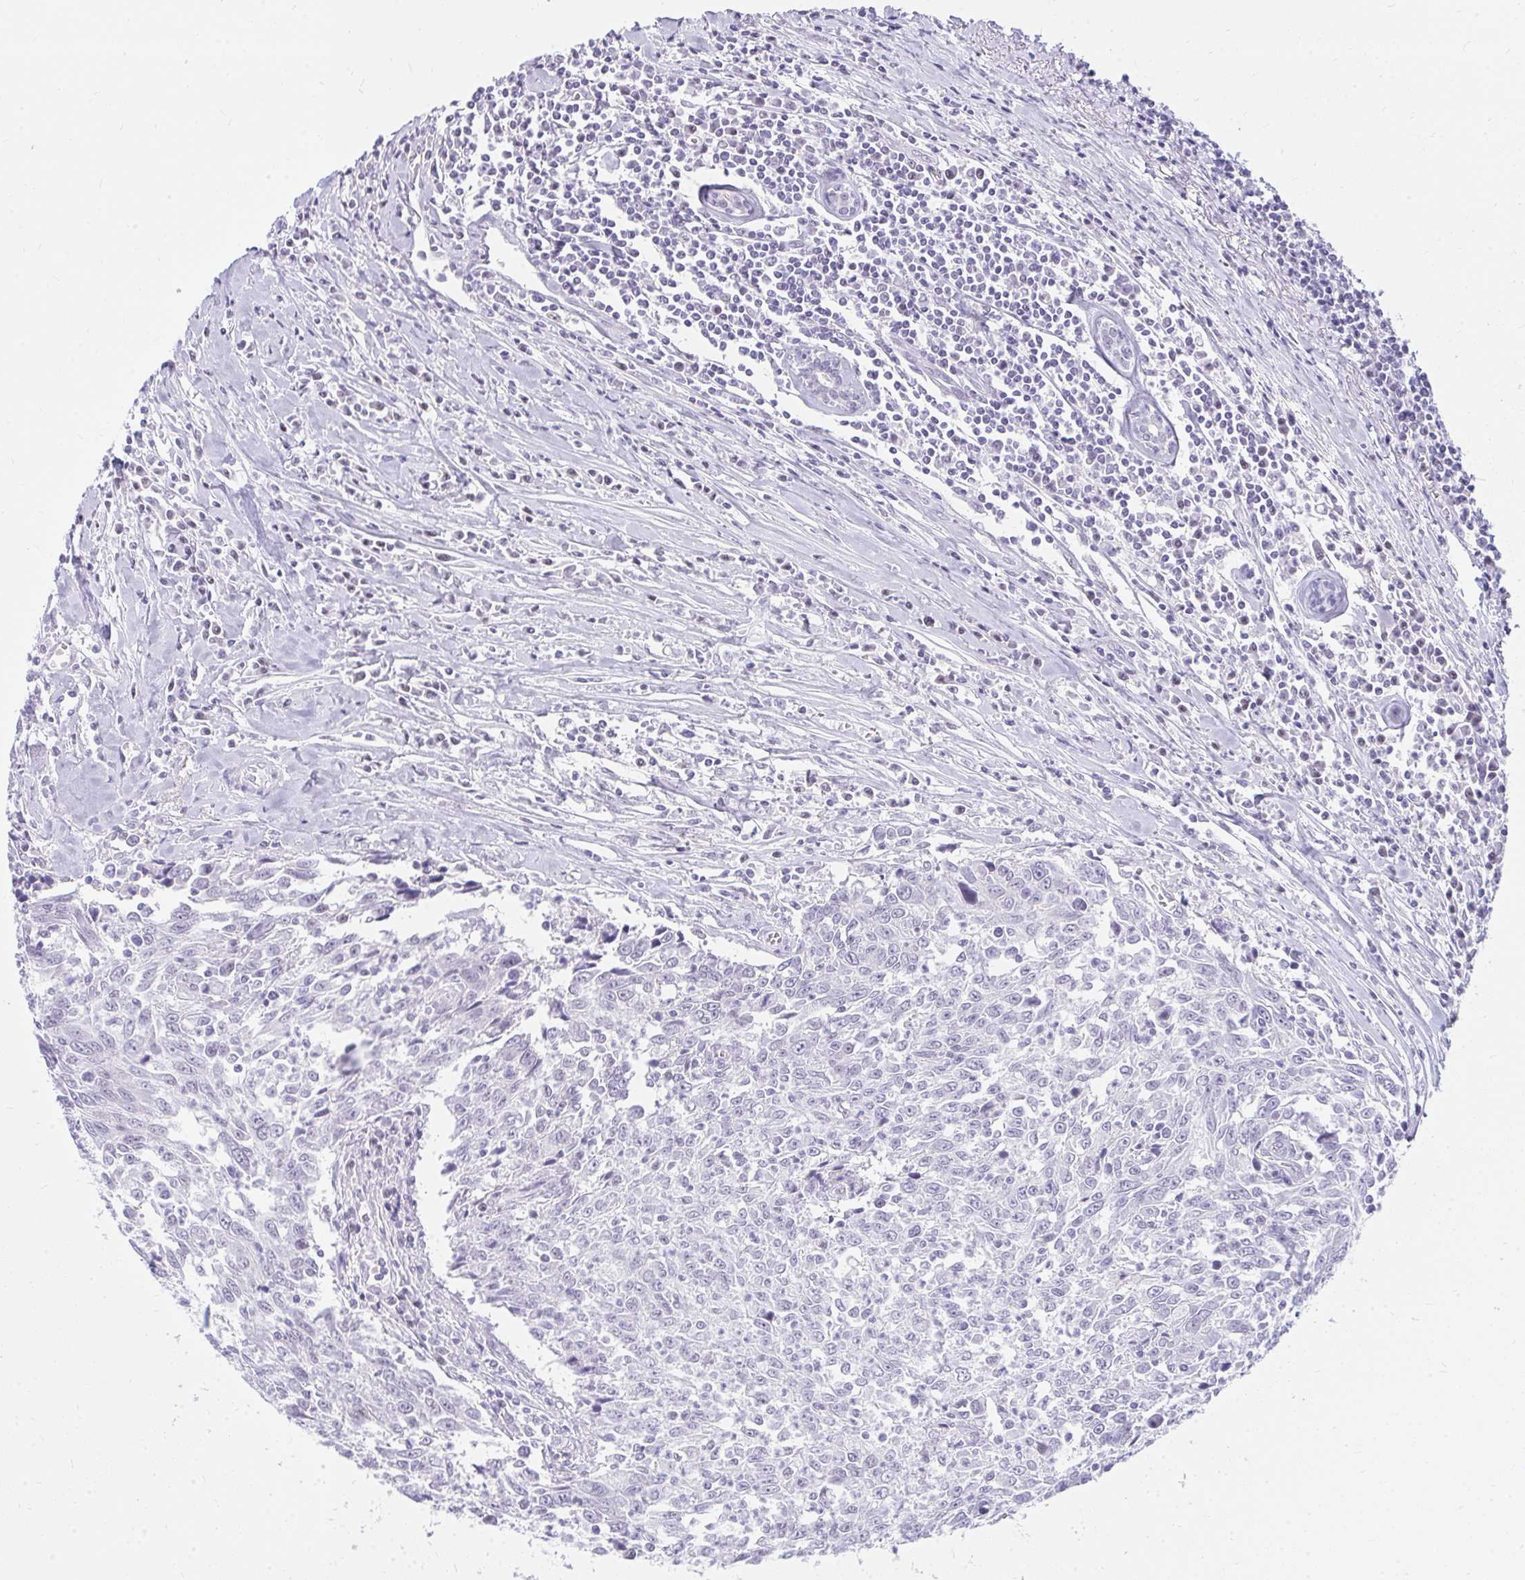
{"staining": {"intensity": "negative", "quantity": "none", "location": "none"}, "tissue": "breast cancer", "cell_type": "Tumor cells", "image_type": "cancer", "snomed": [{"axis": "morphology", "description": "Duct carcinoma"}, {"axis": "topography", "description": "Breast"}], "caption": "This image is of breast intraductal carcinoma stained with immunohistochemistry (IHC) to label a protein in brown with the nuclei are counter-stained blue. There is no expression in tumor cells.", "gene": "OR5F1", "patient": {"sex": "female", "age": 50}}